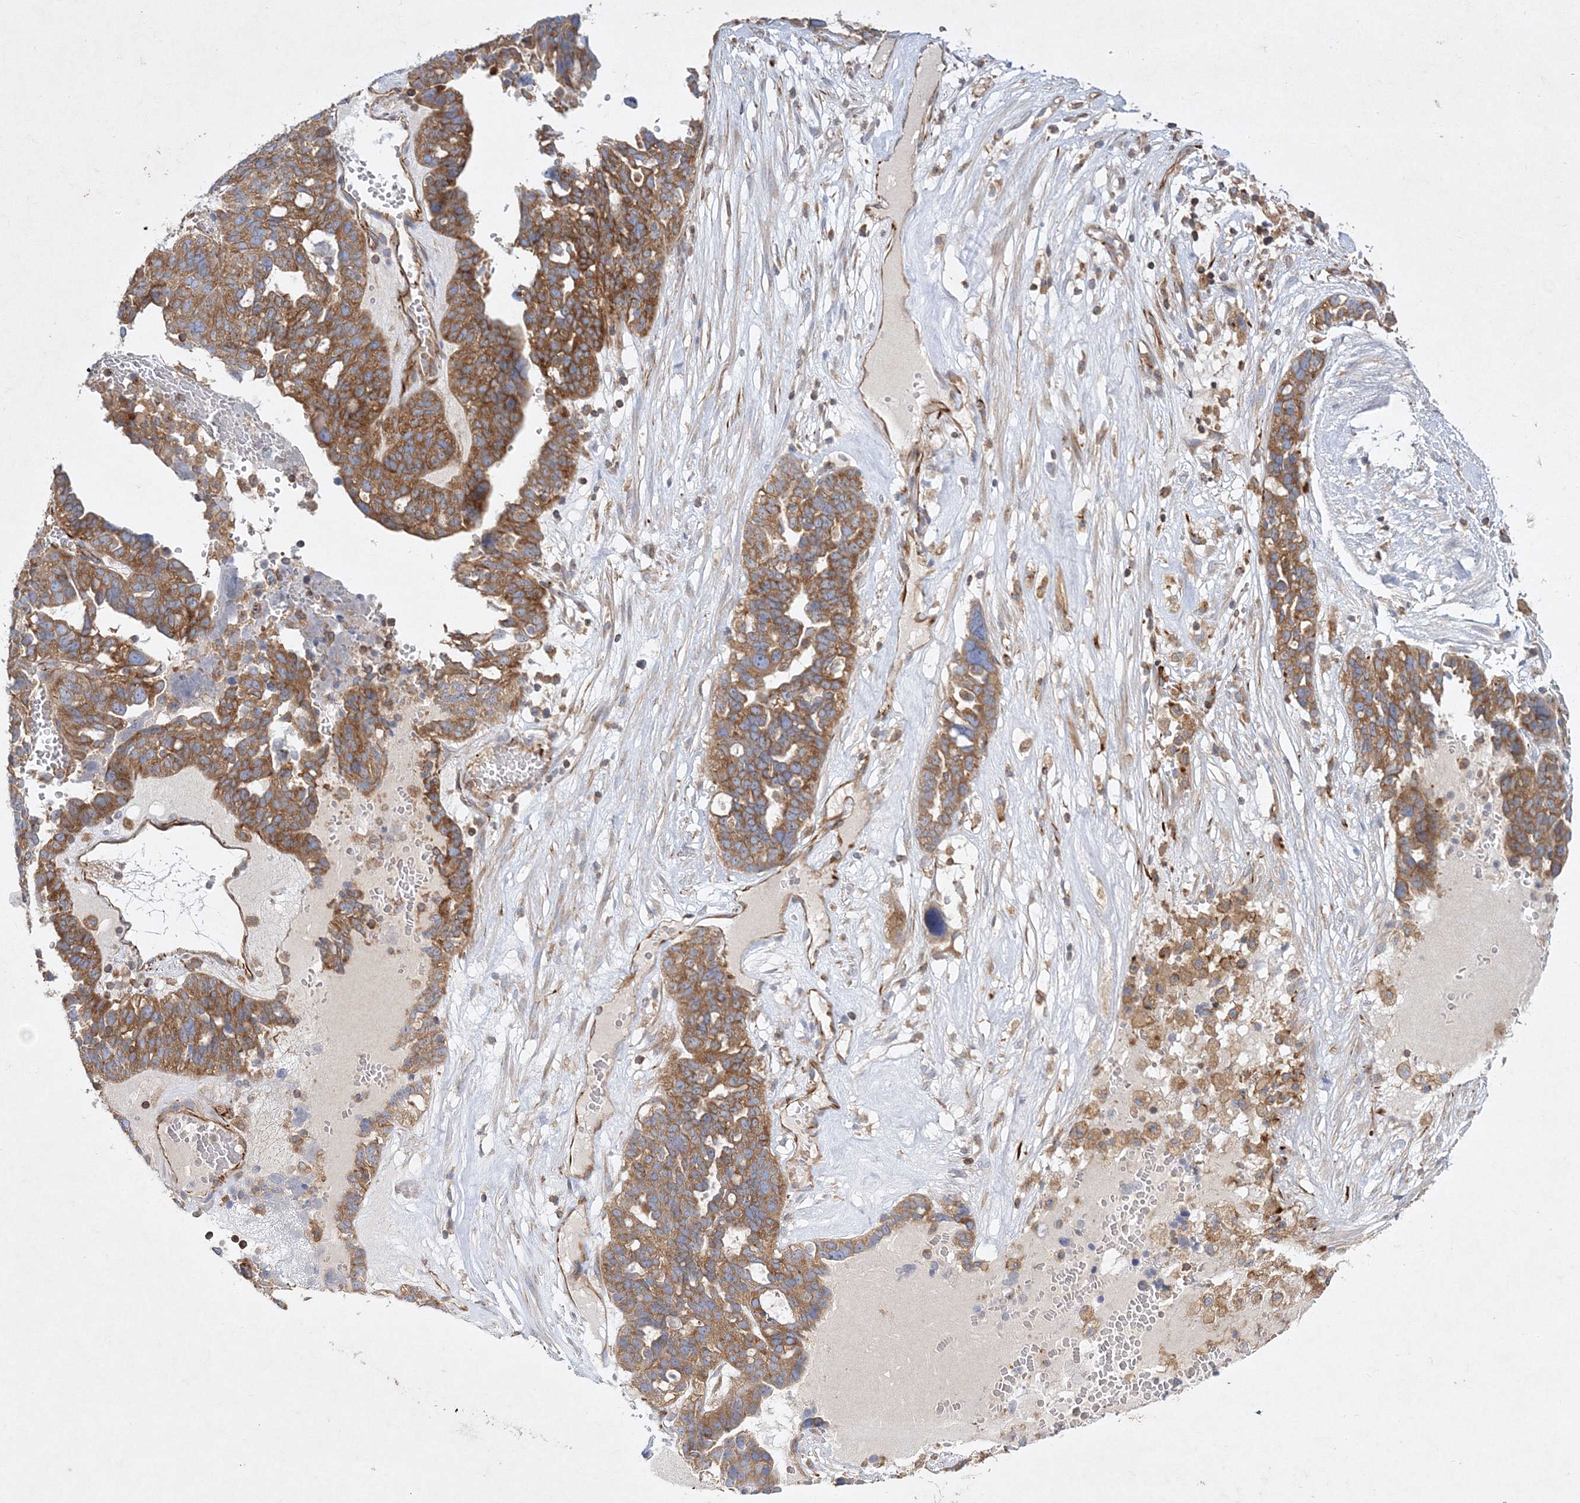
{"staining": {"intensity": "moderate", "quantity": ">75%", "location": "cytoplasmic/membranous"}, "tissue": "ovarian cancer", "cell_type": "Tumor cells", "image_type": "cancer", "snomed": [{"axis": "morphology", "description": "Cystadenocarcinoma, serous, NOS"}, {"axis": "topography", "description": "Ovary"}], "caption": "A brown stain shows moderate cytoplasmic/membranous staining of a protein in human ovarian cancer (serous cystadenocarcinoma) tumor cells. (Brightfield microscopy of DAB IHC at high magnification).", "gene": "WDR37", "patient": {"sex": "female", "age": 59}}